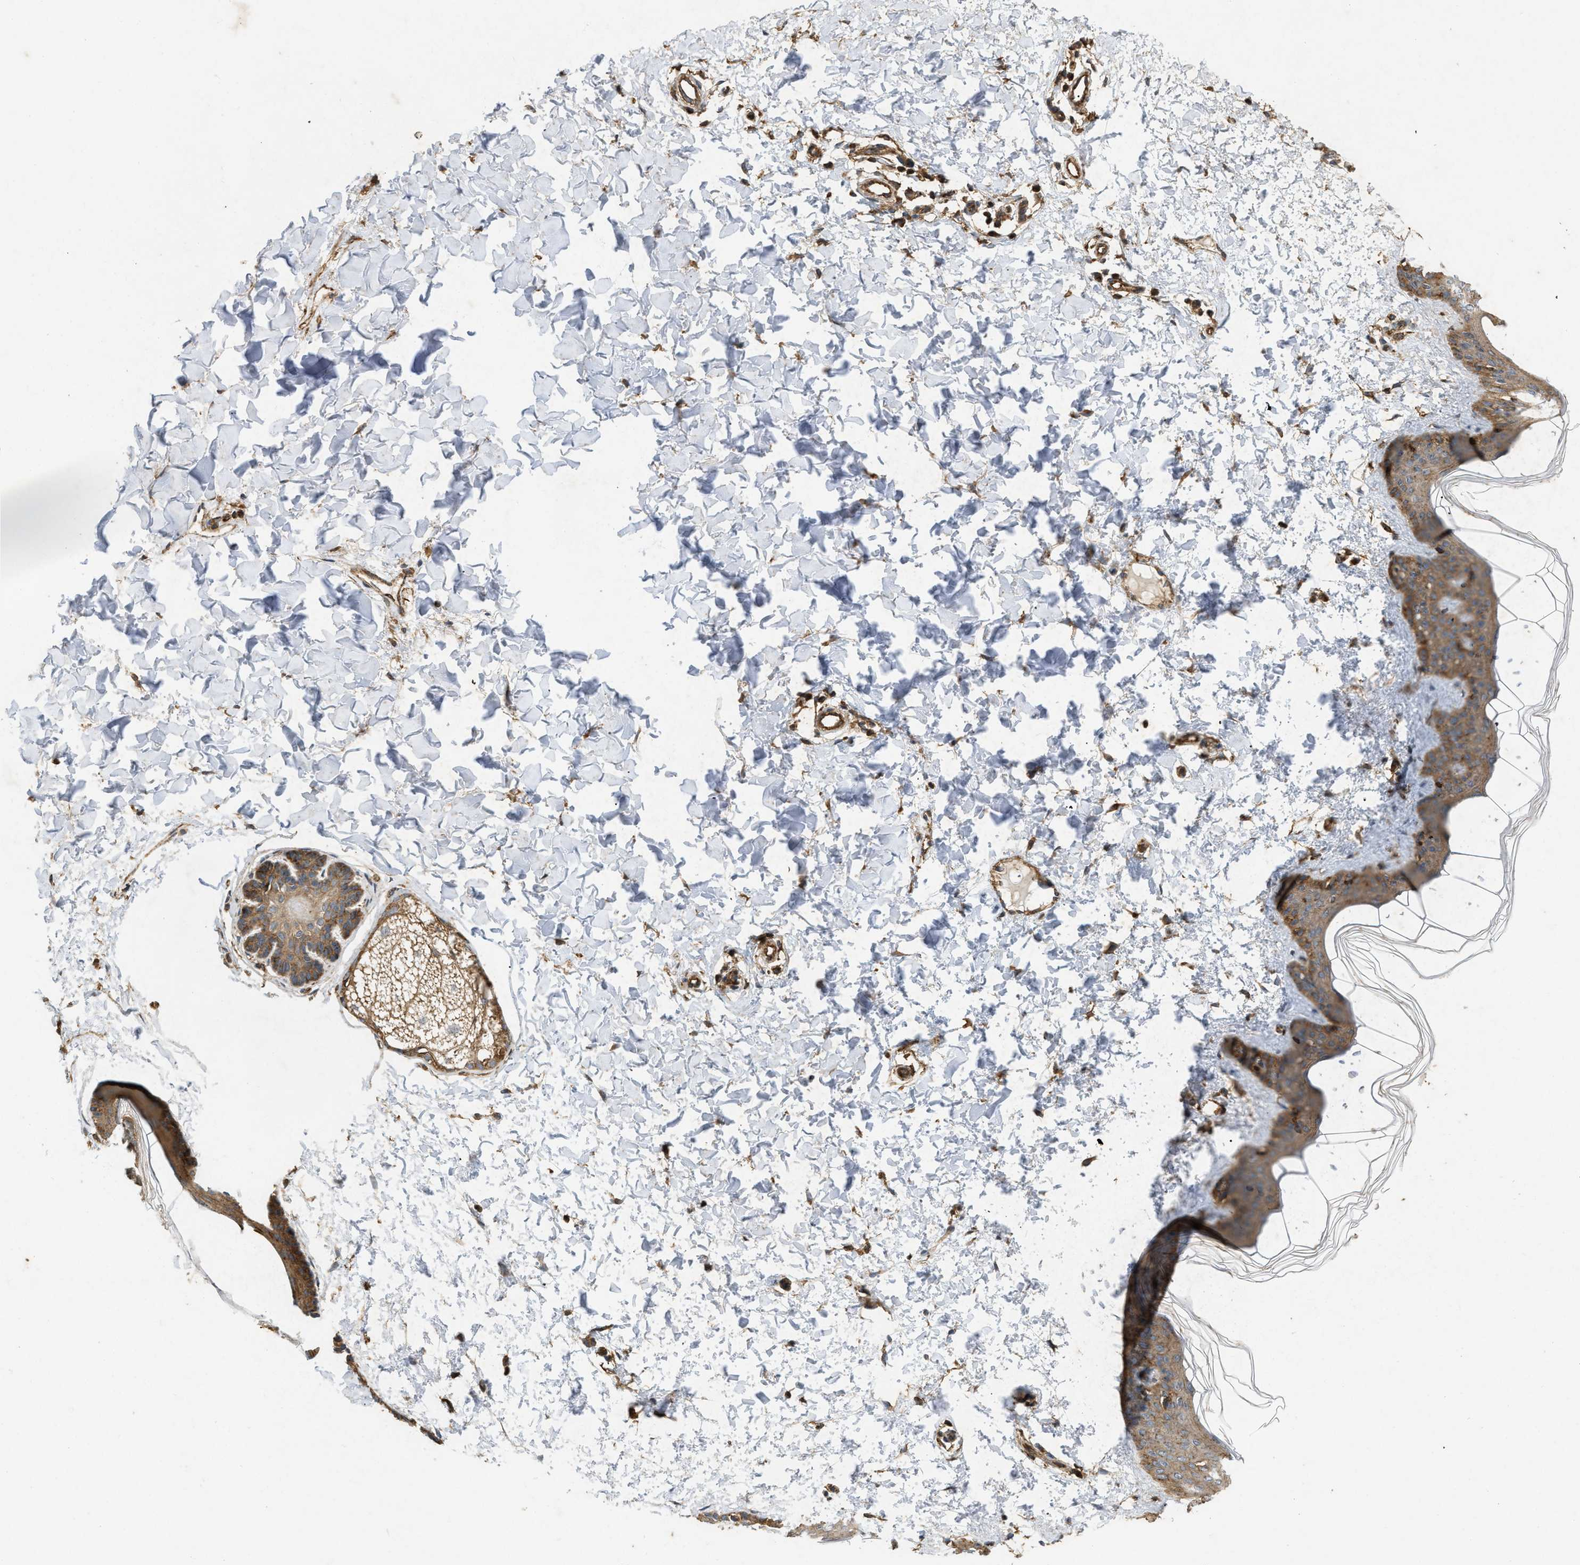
{"staining": {"intensity": "moderate", "quantity": ">75%", "location": "cytoplasmic/membranous"}, "tissue": "skin", "cell_type": "Fibroblasts", "image_type": "normal", "snomed": [{"axis": "morphology", "description": "Normal tissue, NOS"}, {"axis": "topography", "description": "Skin"}], "caption": "Immunohistochemistry (IHC) of normal human skin exhibits medium levels of moderate cytoplasmic/membranous staining in approximately >75% of fibroblasts.", "gene": "GNB4", "patient": {"sex": "female", "age": 17}}